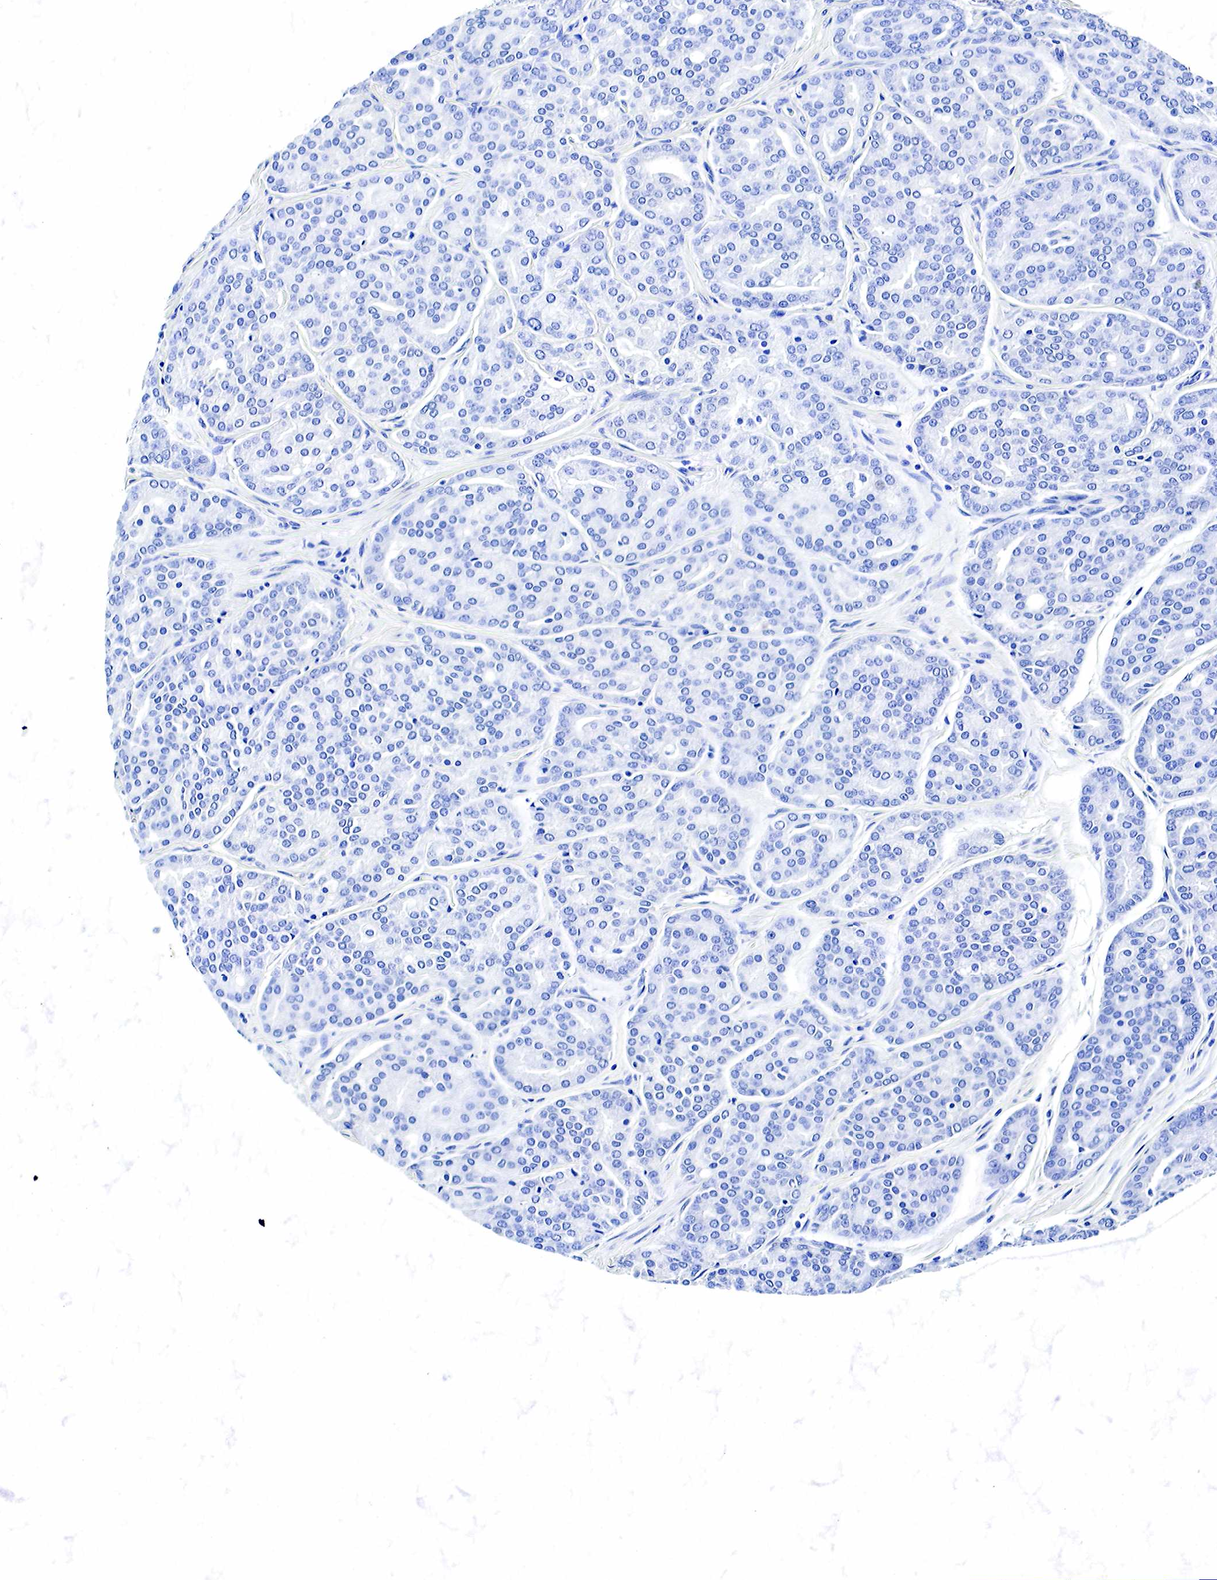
{"staining": {"intensity": "negative", "quantity": "none", "location": "none"}, "tissue": "prostate cancer", "cell_type": "Tumor cells", "image_type": "cancer", "snomed": [{"axis": "morphology", "description": "Adenocarcinoma, High grade"}, {"axis": "topography", "description": "Prostate"}], "caption": "Tumor cells are negative for brown protein staining in prostate cancer.", "gene": "GAST", "patient": {"sex": "male", "age": 64}}